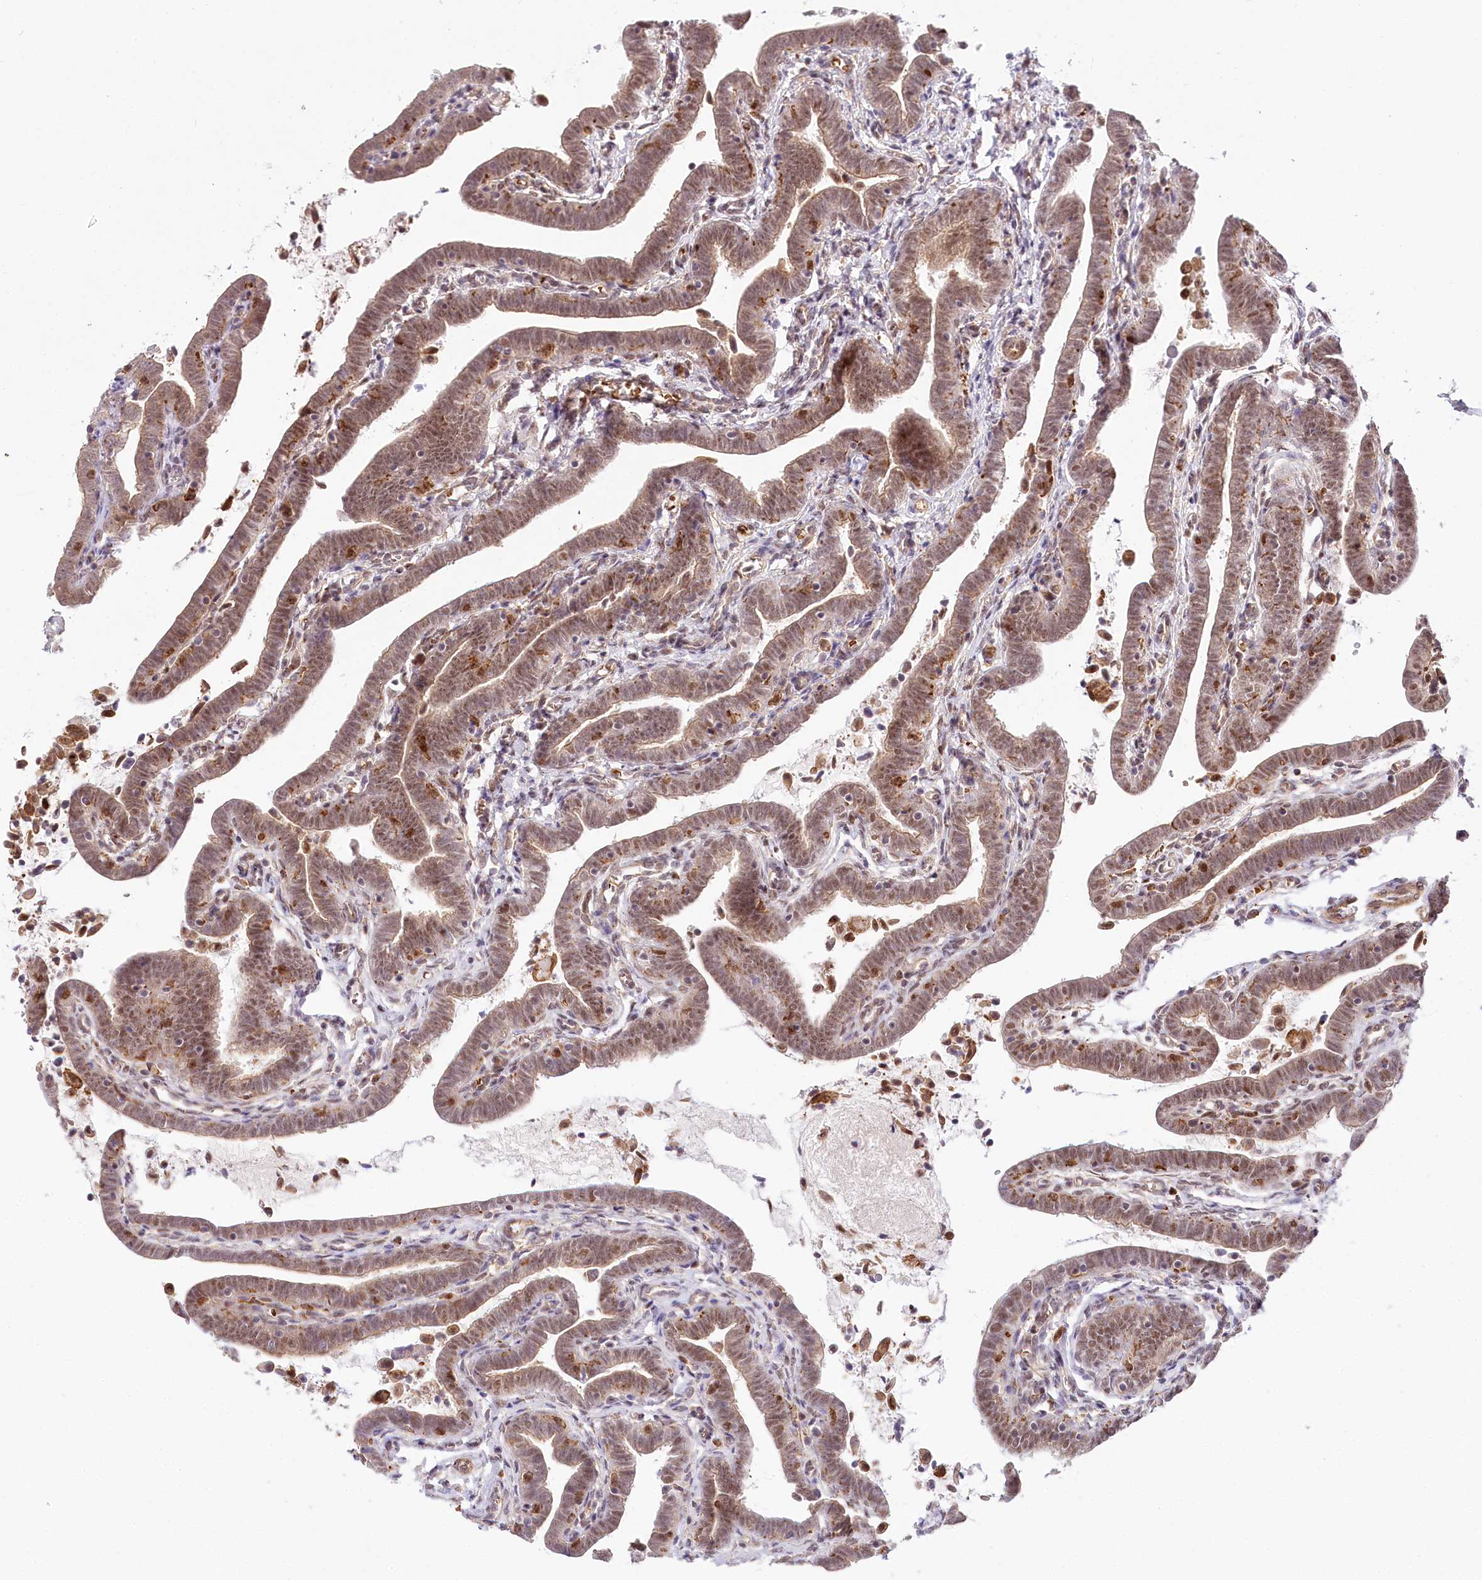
{"staining": {"intensity": "moderate", "quantity": ">75%", "location": "cytoplasmic/membranous,nuclear"}, "tissue": "fallopian tube", "cell_type": "Glandular cells", "image_type": "normal", "snomed": [{"axis": "morphology", "description": "Normal tissue, NOS"}, {"axis": "topography", "description": "Fallopian tube"}], "caption": "Glandular cells demonstrate medium levels of moderate cytoplasmic/membranous,nuclear positivity in about >75% of cells in benign fallopian tube.", "gene": "TUBGCP2", "patient": {"sex": "female", "age": 36}}